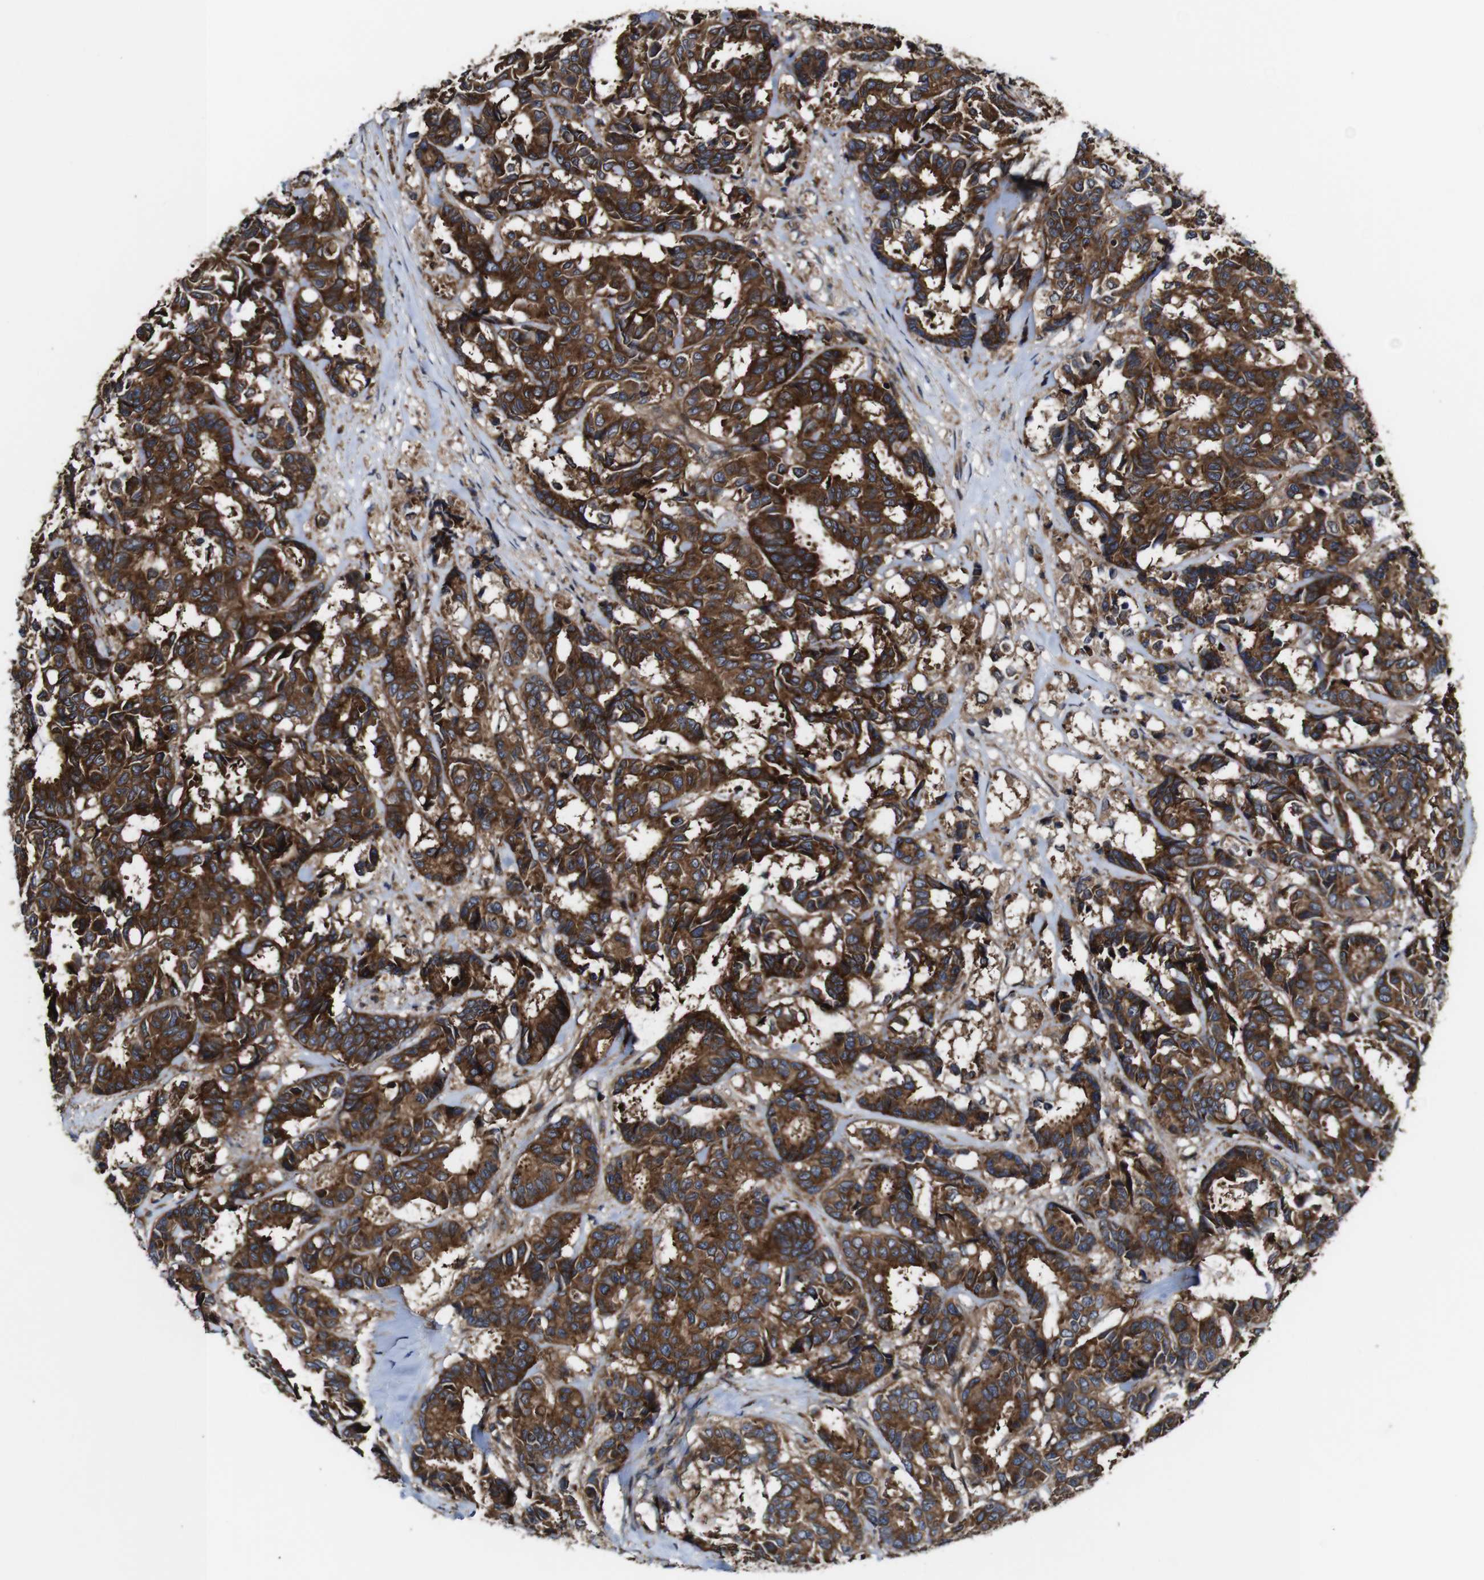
{"staining": {"intensity": "strong", "quantity": ">75%", "location": "cytoplasmic/membranous"}, "tissue": "breast cancer", "cell_type": "Tumor cells", "image_type": "cancer", "snomed": [{"axis": "morphology", "description": "Duct carcinoma"}, {"axis": "topography", "description": "Breast"}], "caption": "Strong cytoplasmic/membranous staining for a protein is appreciated in about >75% of tumor cells of invasive ductal carcinoma (breast) using immunohistochemistry (IHC).", "gene": "TNIK", "patient": {"sex": "female", "age": 87}}